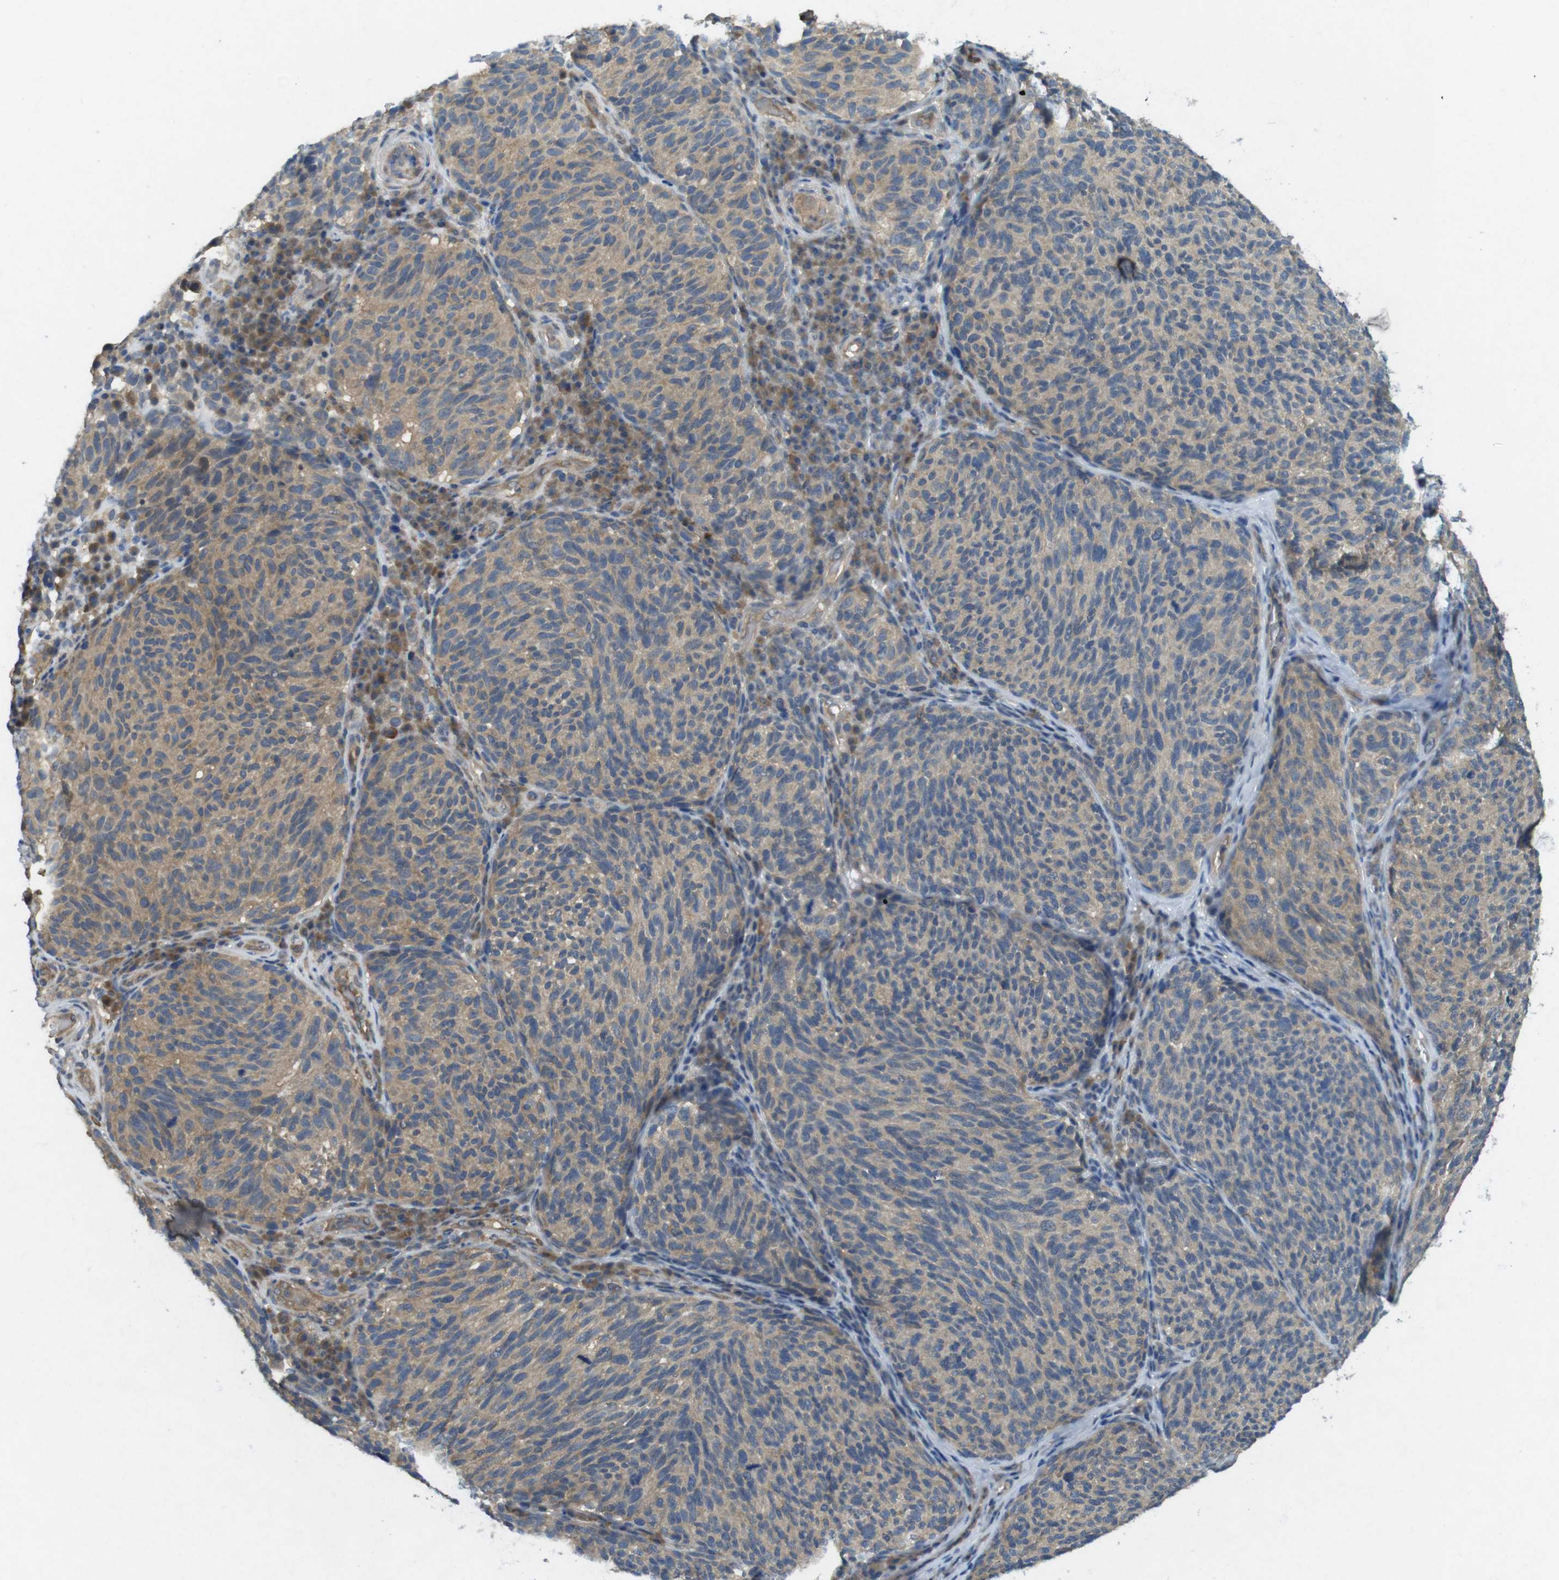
{"staining": {"intensity": "weak", "quantity": ">75%", "location": "cytoplasmic/membranous"}, "tissue": "melanoma", "cell_type": "Tumor cells", "image_type": "cancer", "snomed": [{"axis": "morphology", "description": "Malignant melanoma, NOS"}, {"axis": "topography", "description": "Skin"}], "caption": "IHC of malignant melanoma reveals low levels of weak cytoplasmic/membranous staining in about >75% of tumor cells.", "gene": "SUGT1", "patient": {"sex": "female", "age": 73}}